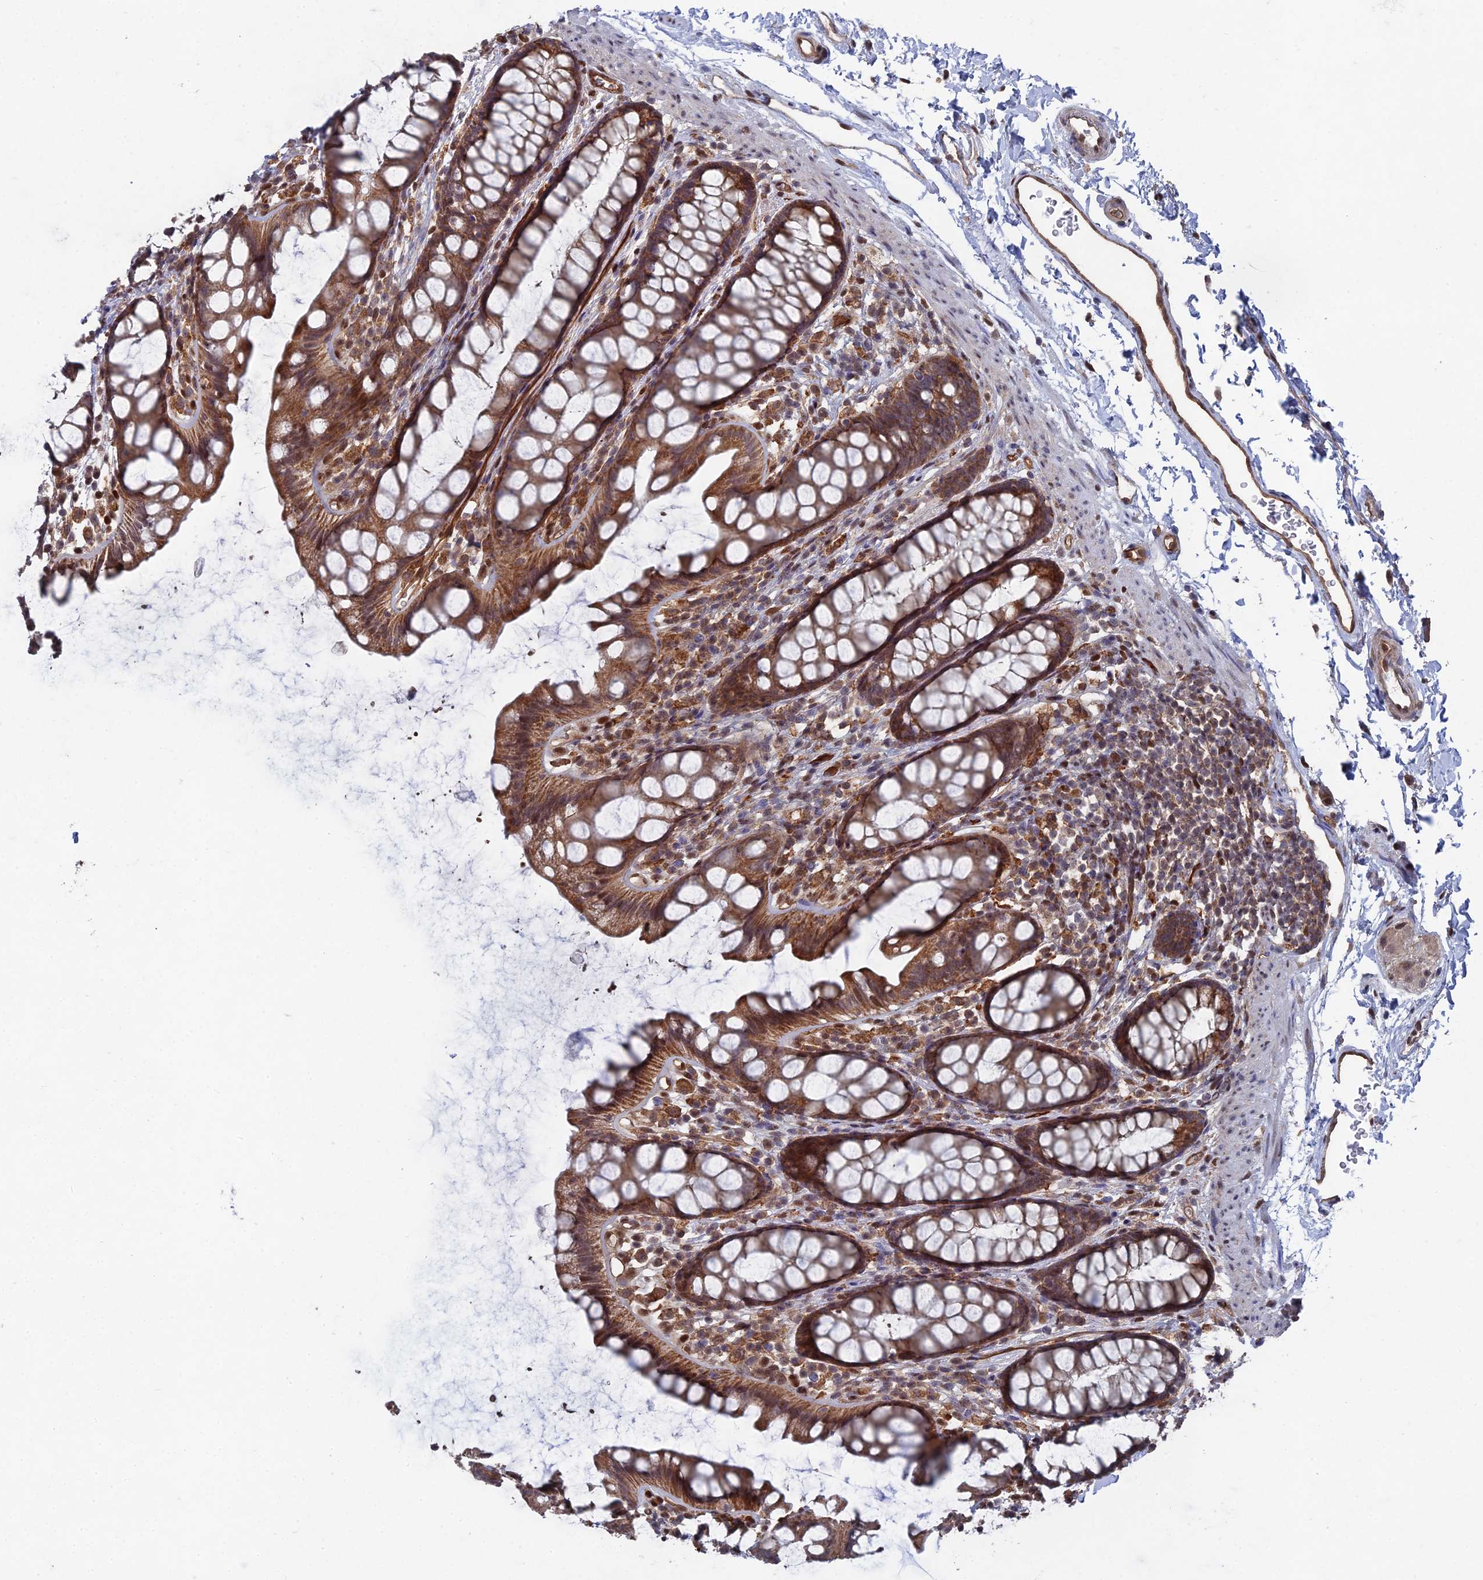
{"staining": {"intensity": "strong", "quantity": ">75%", "location": "cytoplasmic/membranous"}, "tissue": "rectum", "cell_type": "Glandular cells", "image_type": "normal", "snomed": [{"axis": "morphology", "description": "Normal tissue, NOS"}, {"axis": "topography", "description": "Rectum"}], "caption": "Strong cytoplasmic/membranous staining for a protein is identified in about >75% of glandular cells of benign rectum using immunohistochemistry.", "gene": "UNC5D", "patient": {"sex": "female", "age": 65}}